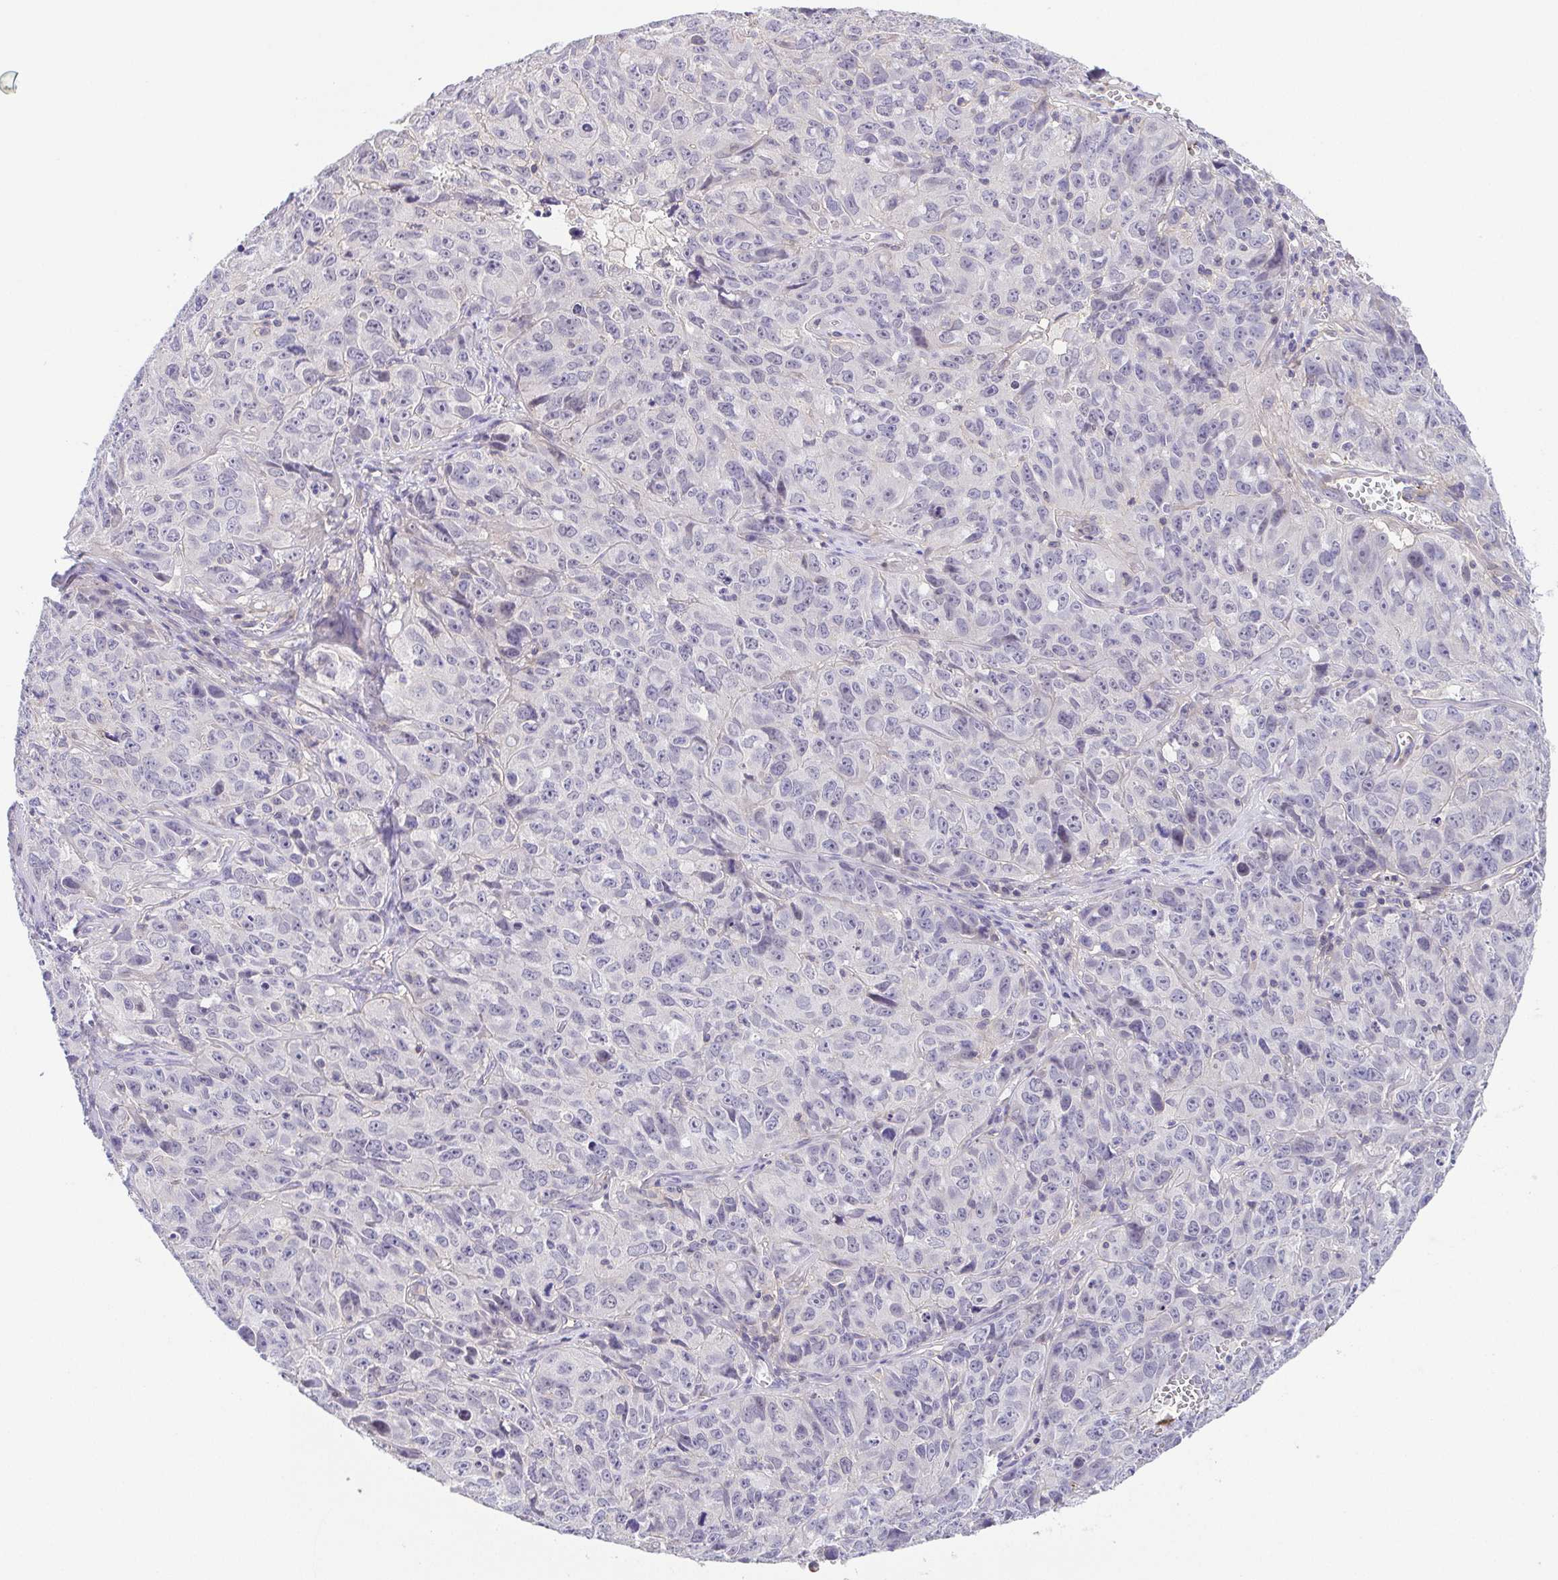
{"staining": {"intensity": "negative", "quantity": "none", "location": "none"}, "tissue": "cervical cancer", "cell_type": "Tumor cells", "image_type": "cancer", "snomed": [{"axis": "morphology", "description": "Squamous cell carcinoma, NOS"}, {"axis": "topography", "description": "Cervix"}], "caption": "DAB (3,3'-diaminobenzidine) immunohistochemical staining of squamous cell carcinoma (cervical) reveals no significant staining in tumor cells.", "gene": "PRR14L", "patient": {"sex": "female", "age": 28}}